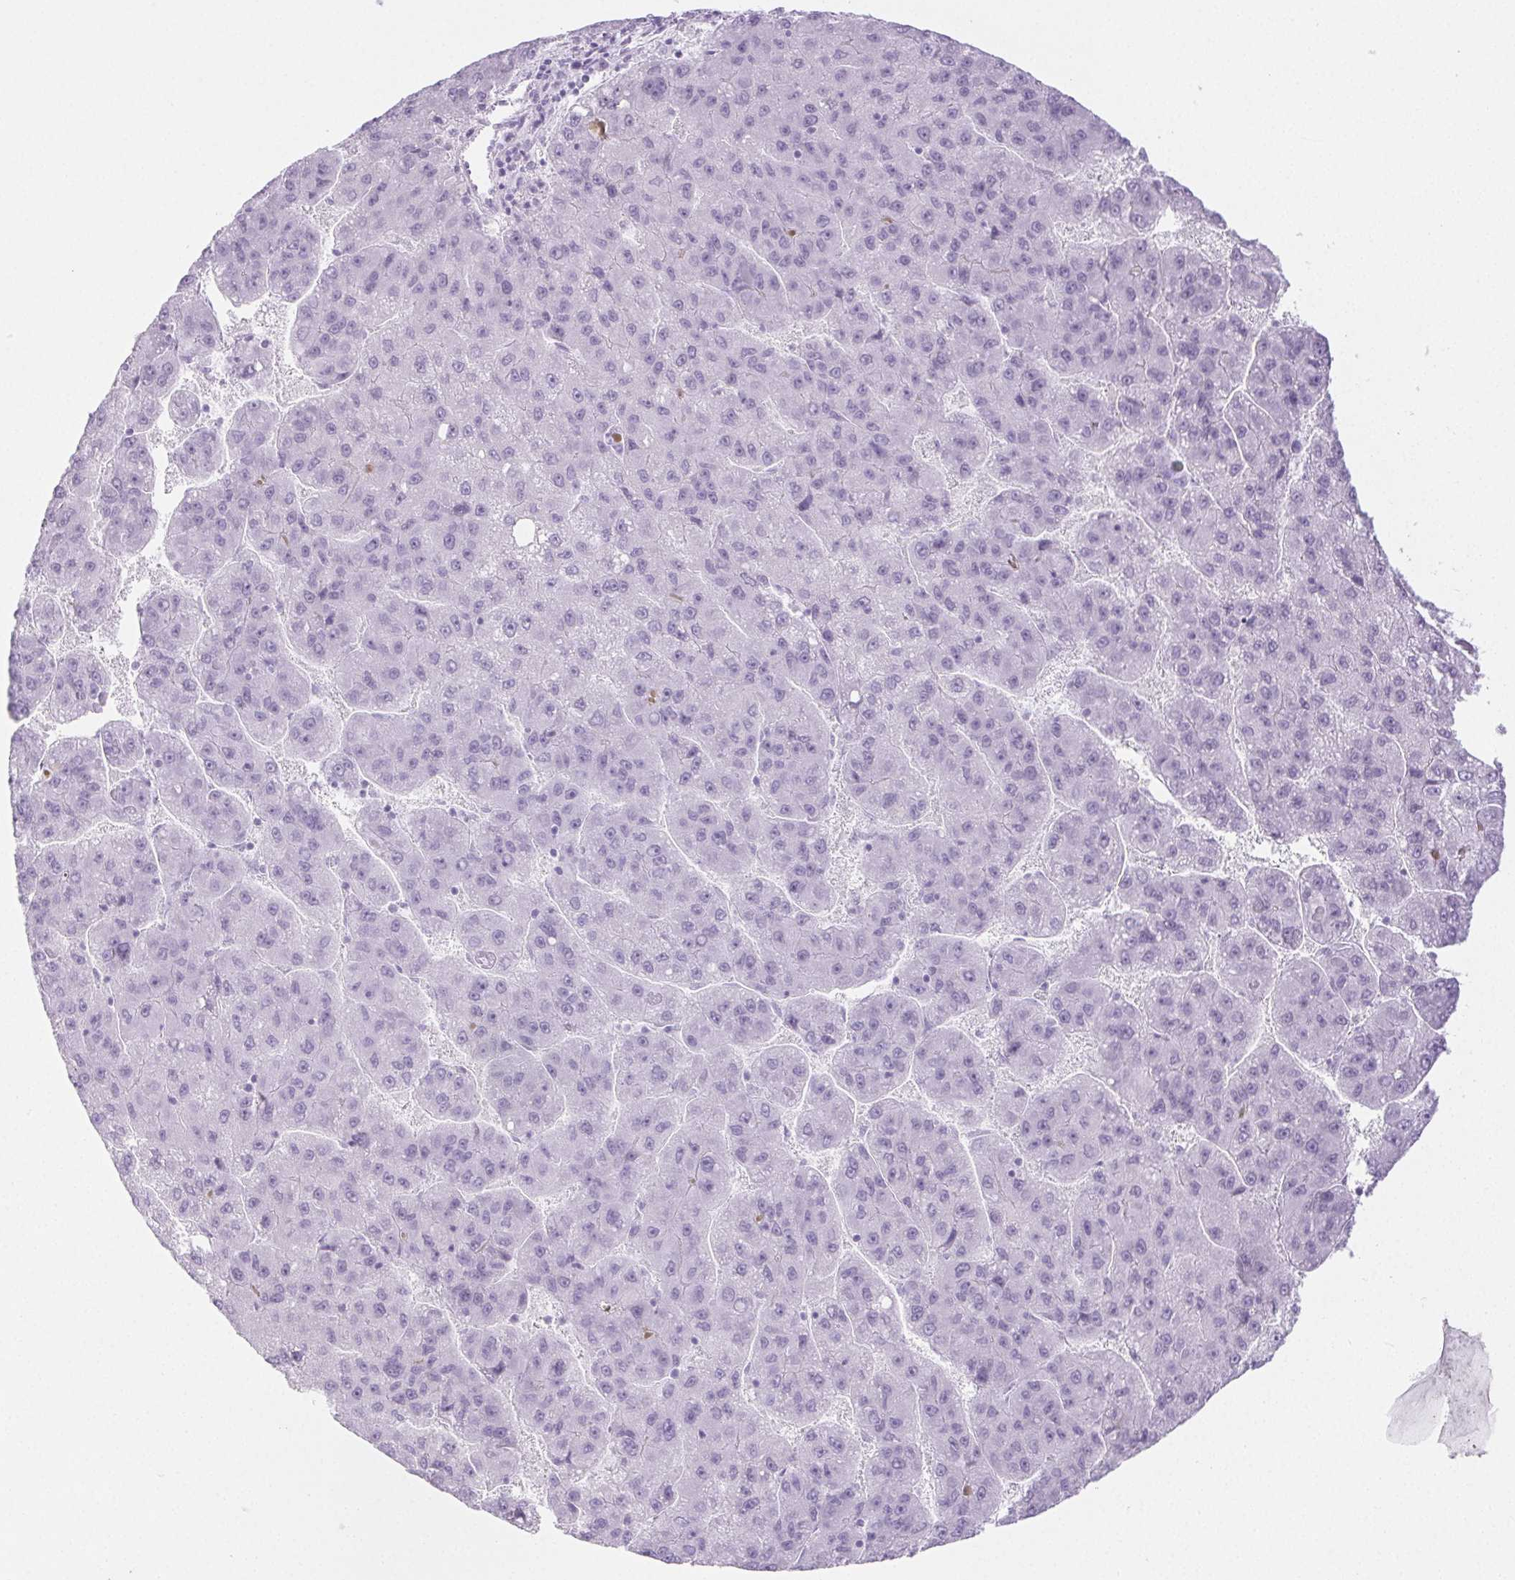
{"staining": {"intensity": "negative", "quantity": "none", "location": "none"}, "tissue": "liver cancer", "cell_type": "Tumor cells", "image_type": "cancer", "snomed": [{"axis": "morphology", "description": "Carcinoma, Hepatocellular, NOS"}, {"axis": "topography", "description": "Liver"}], "caption": "An immunohistochemistry image of liver cancer (hepatocellular carcinoma) is shown. There is no staining in tumor cells of liver cancer (hepatocellular carcinoma).", "gene": "PI3", "patient": {"sex": "female", "age": 82}}